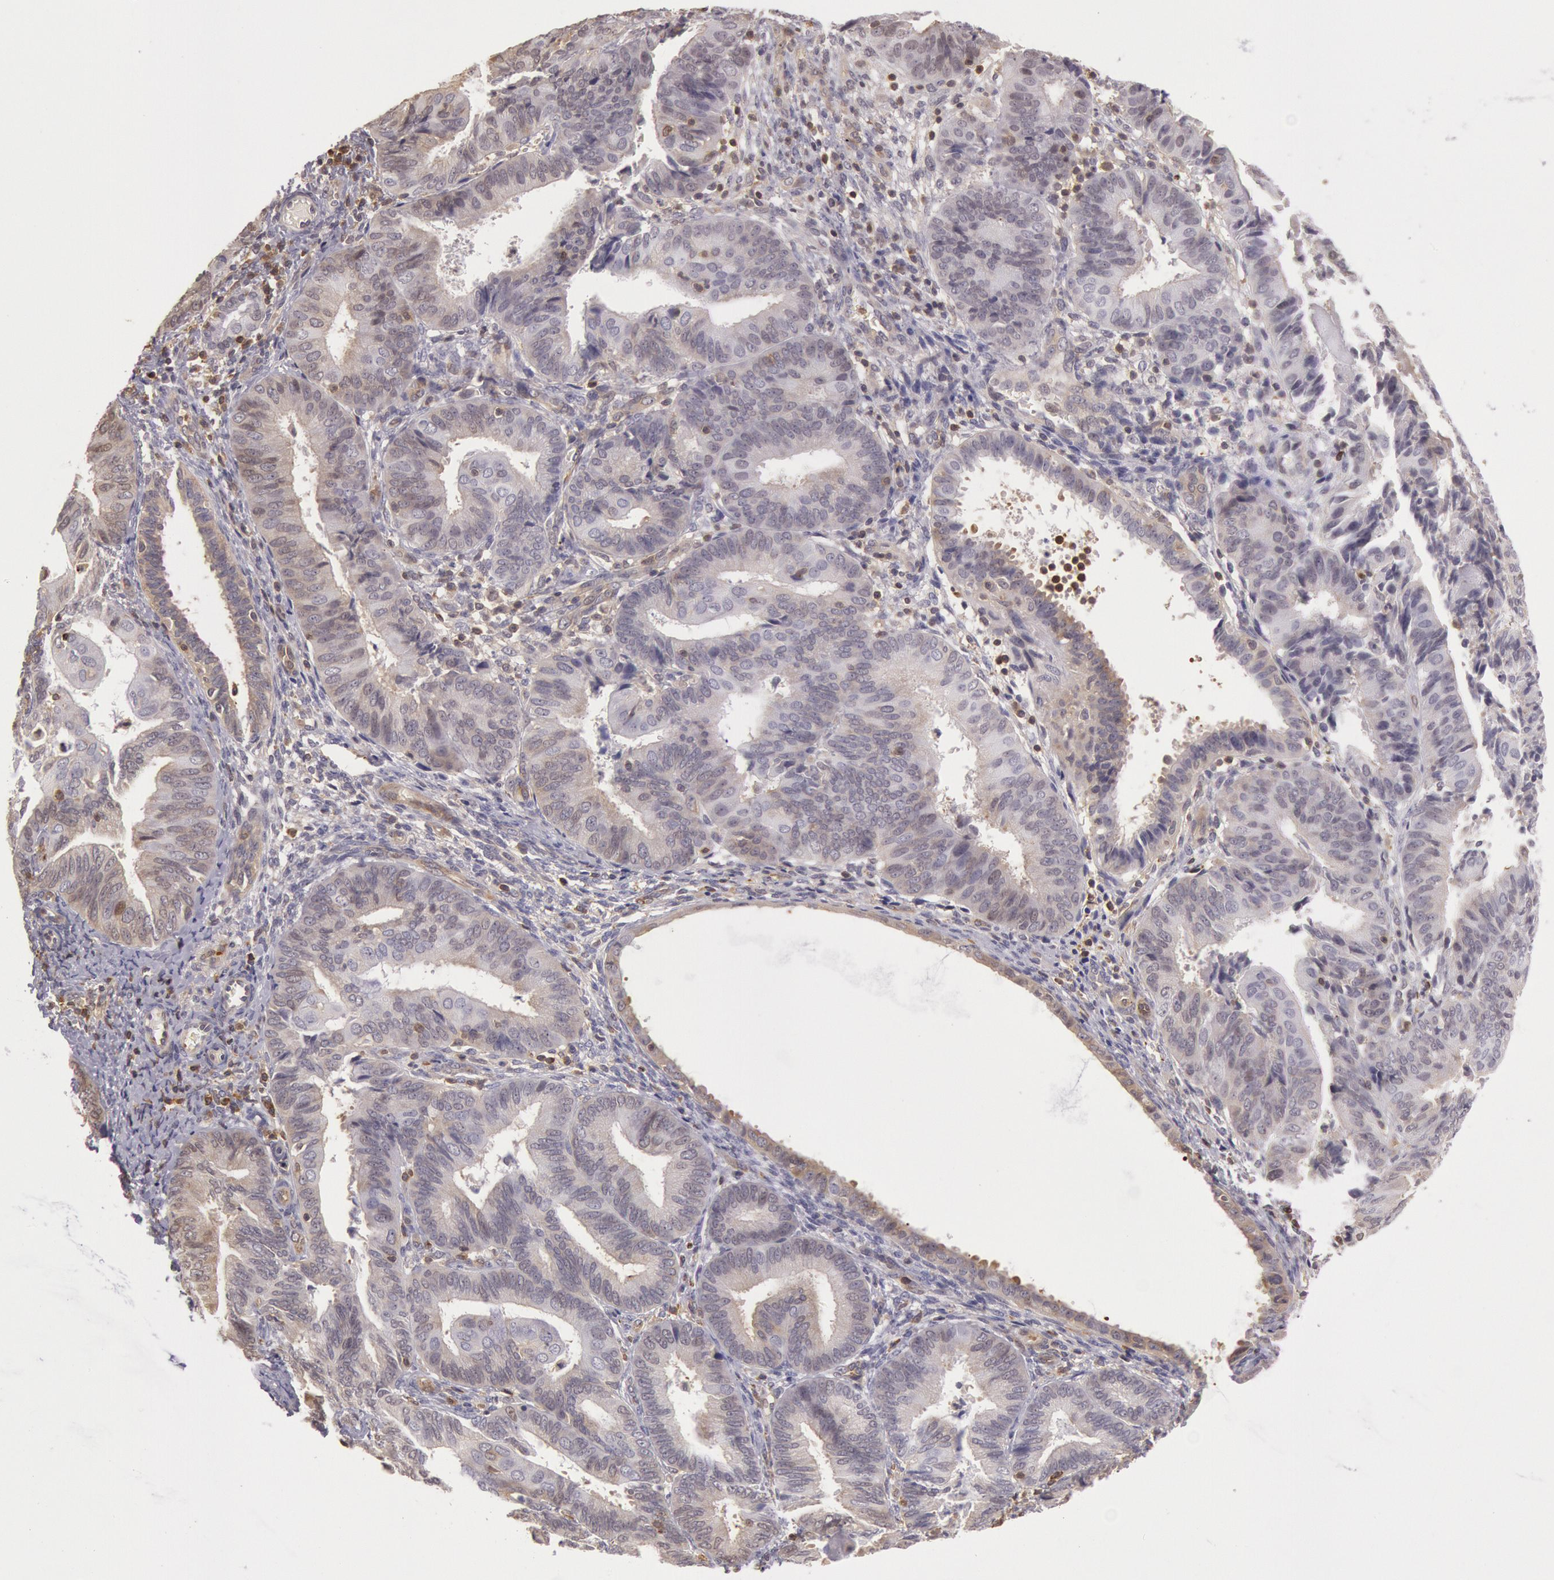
{"staining": {"intensity": "weak", "quantity": "25%-75%", "location": "cytoplasmic/membranous"}, "tissue": "endometrial cancer", "cell_type": "Tumor cells", "image_type": "cancer", "snomed": [{"axis": "morphology", "description": "Adenocarcinoma, NOS"}, {"axis": "topography", "description": "Endometrium"}], "caption": "Protein positivity by immunohistochemistry (IHC) shows weak cytoplasmic/membranous expression in about 25%-75% of tumor cells in endometrial cancer. The protein is shown in brown color, while the nuclei are stained blue.", "gene": "HIF1A", "patient": {"sex": "female", "age": 63}}